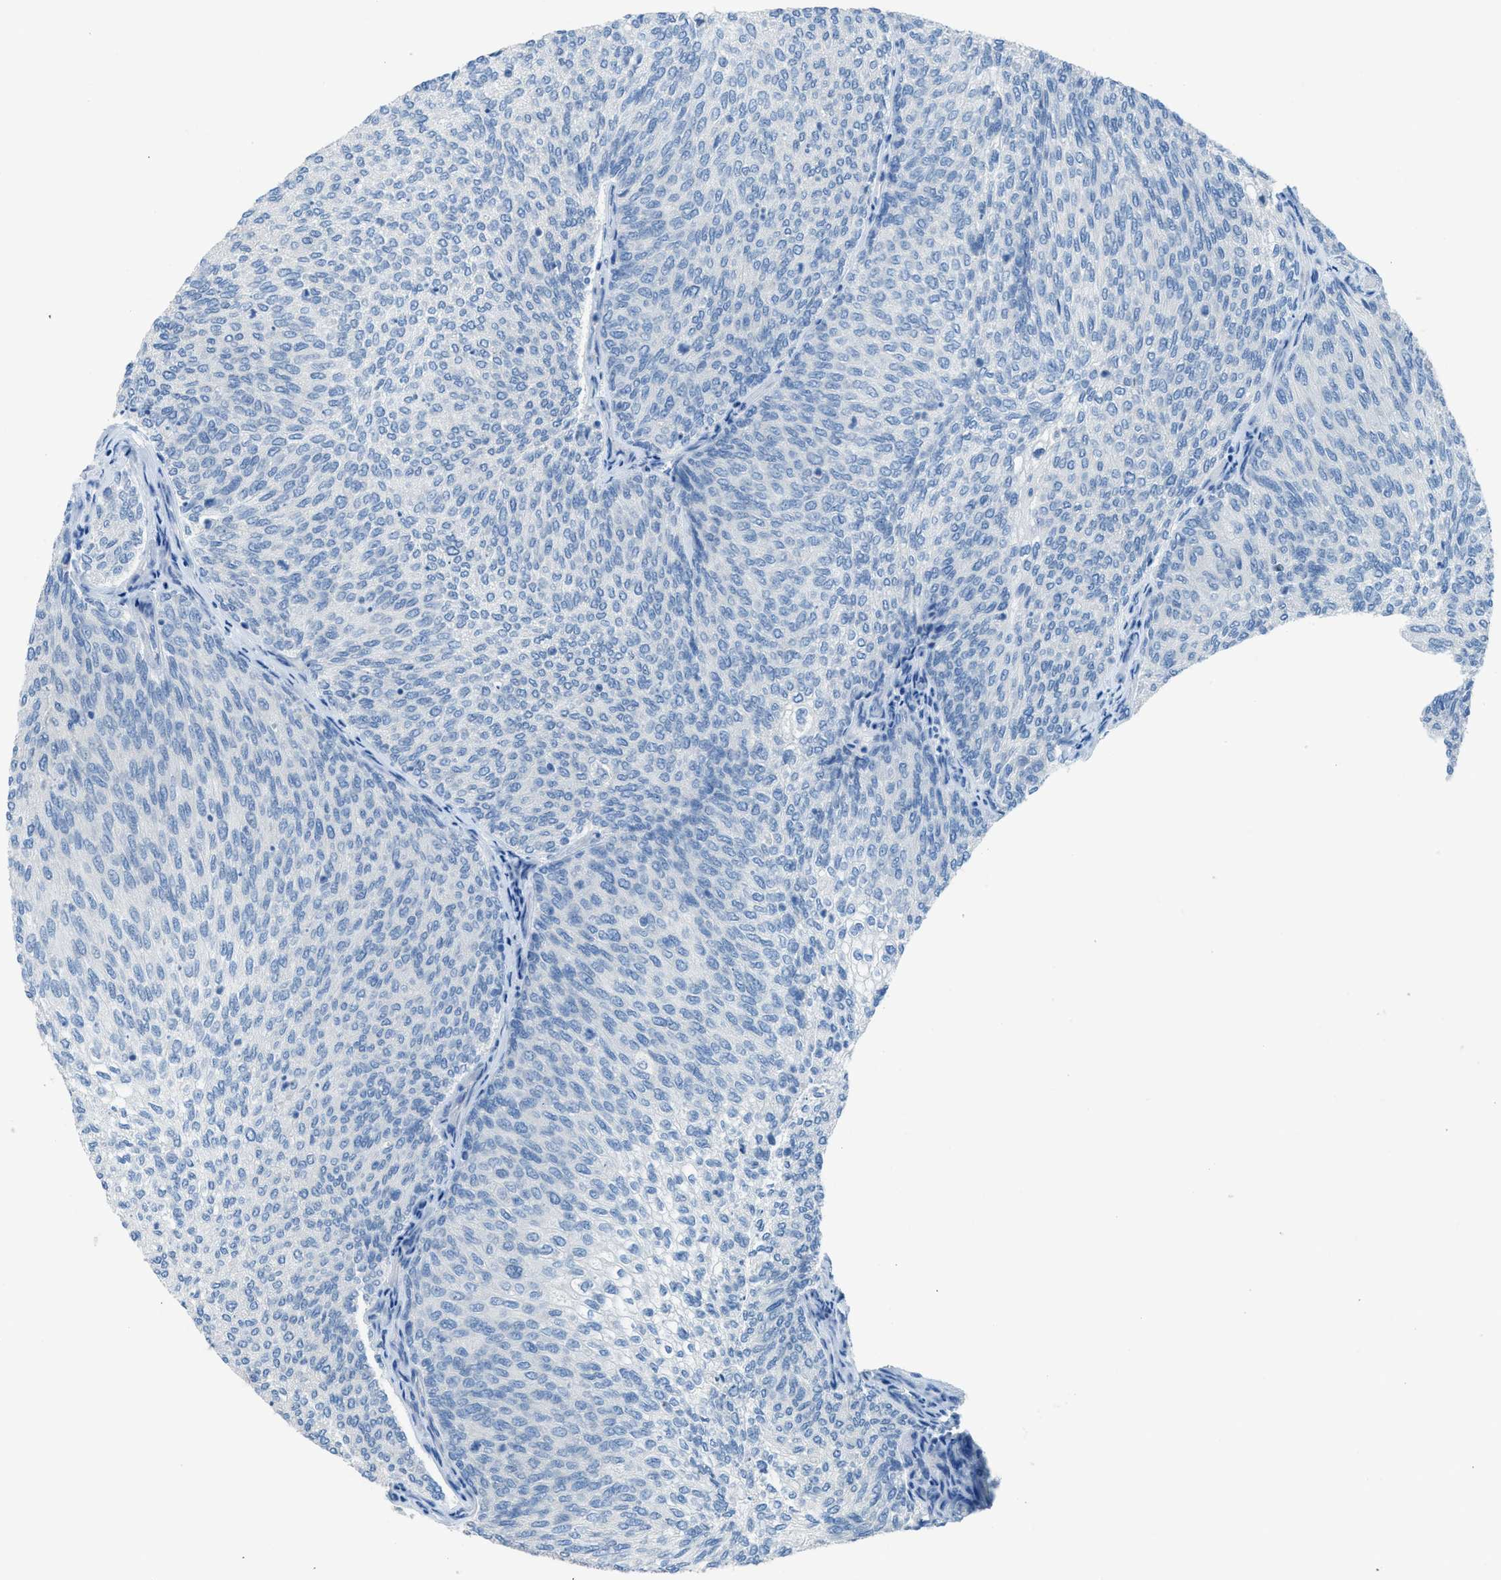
{"staining": {"intensity": "negative", "quantity": "none", "location": "none"}, "tissue": "urothelial cancer", "cell_type": "Tumor cells", "image_type": "cancer", "snomed": [{"axis": "morphology", "description": "Urothelial carcinoma, Low grade"}, {"axis": "topography", "description": "Urinary bladder"}], "caption": "Immunohistochemistry micrograph of neoplastic tissue: human urothelial cancer stained with DAB demonstrates no significant protein staining in tumor cells. (Brightfield microscopy of DAB immunohistochemistry (IHC) at high magnification).", "gene": "ACAN", "patient": {"sex": "female", "age": 79}}